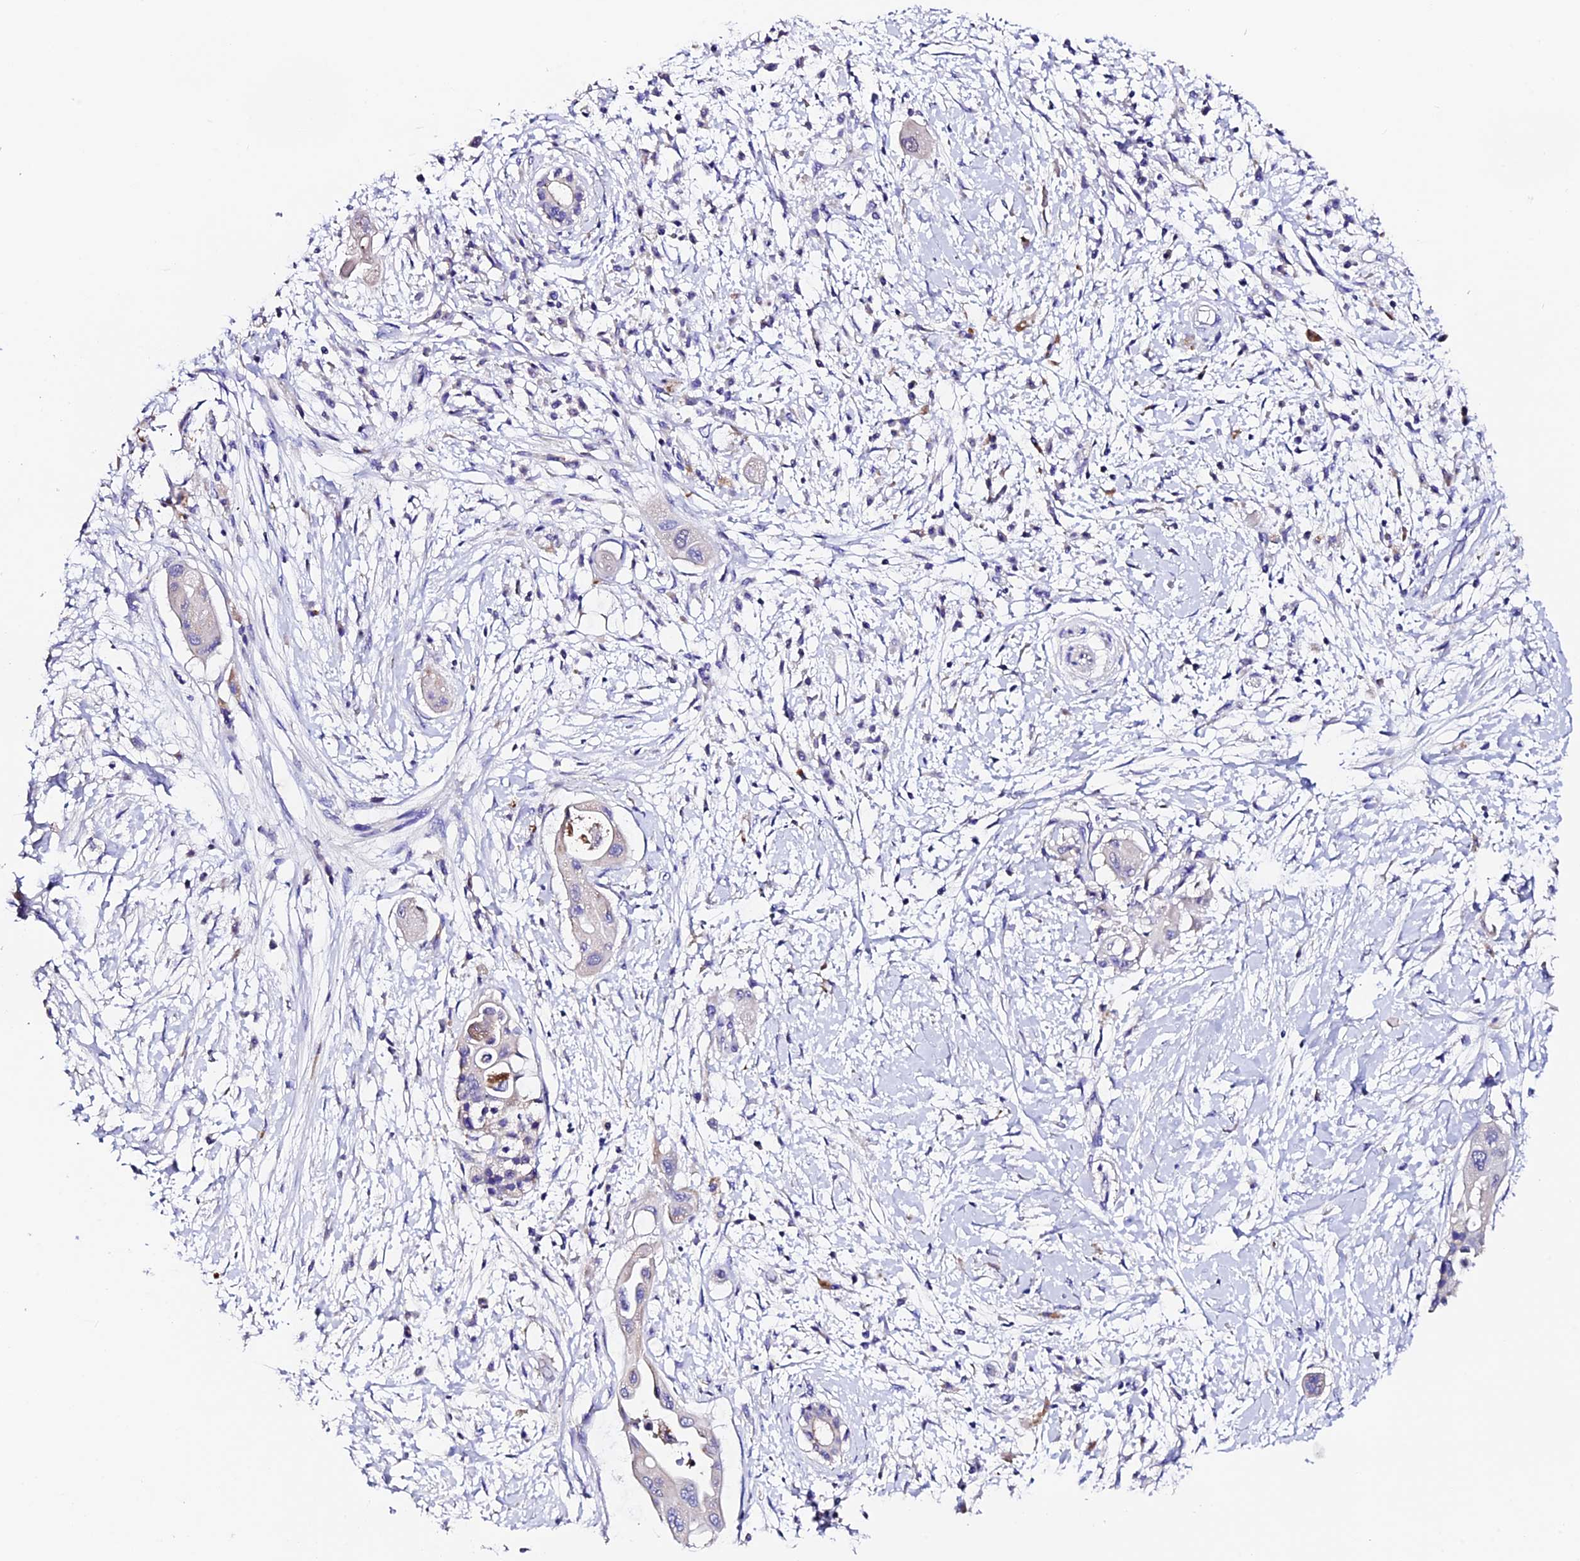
{"staining": {"intensity": "negative", "quantity": "none", "location": "none"}, "tissue": "pancreatic cancer", "cell_type": "Tumor cells", "image_type": "cancer", "snomed": [{"axis": "morphology", "description": "Adenocarcinoma, NOS"}, {"axis": "topography", "description": "Pancreas"}], "caption": "This is a photomicrograph of IHC staining of pancreatic cancer, which shows no positivity in tumor cells. (Brightfield microscopy of DAB (3,3'-diaminobenzidine) immunohistochemistry (IHC) at high magnification).", "gene": "FBXW9", "patient": {"sex": "male", "age": 68}}